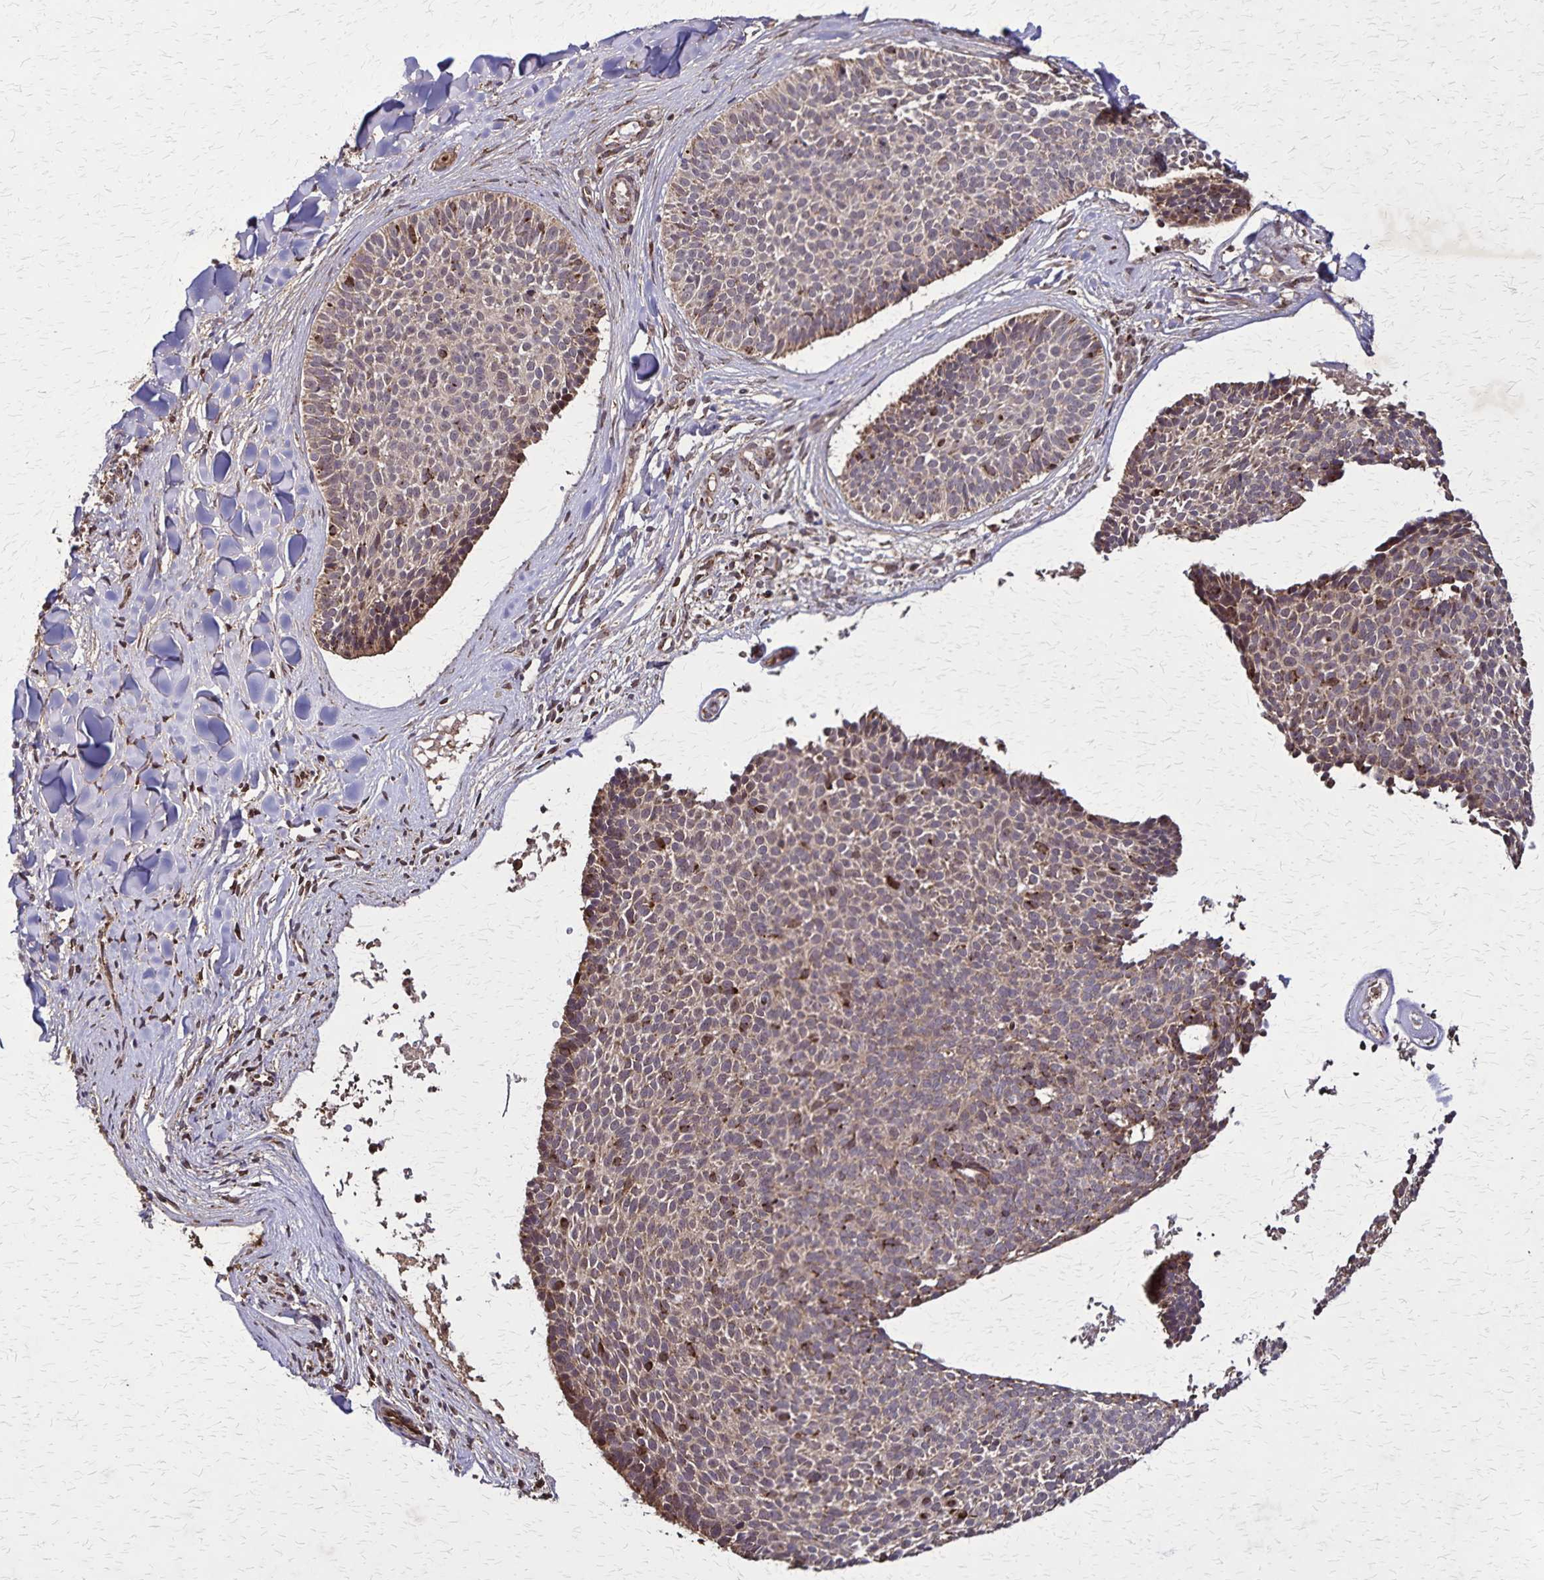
{"staining": {"intensity": "moderate", "quantity": "<25%", "location": "cytoplasmic/membranous"}, "tissue": "skin cancer", "cell_type": "Tumor cells", "image_type": "cancer", "snomed": [{"axis": "morphology", "description": "Basal cell carcinoma"}, {"axis": "topography", "description": "Skin"}], "caption": "Immunohistochemistry (IHC) staining of skin cancer (basal cell carcinoma), which demonstrates low levels of moderate cytoplasmic/membranous expression in about <25% of tumor cells indicating moderate cytoplasmic/membranous protein expression. The staining was performed using DAB (brown) for protein detection and nuclei were counterstained in hematoxylin (blue).", "gene": "NFS1", "patient": {"sex": "male", "age": 82}}